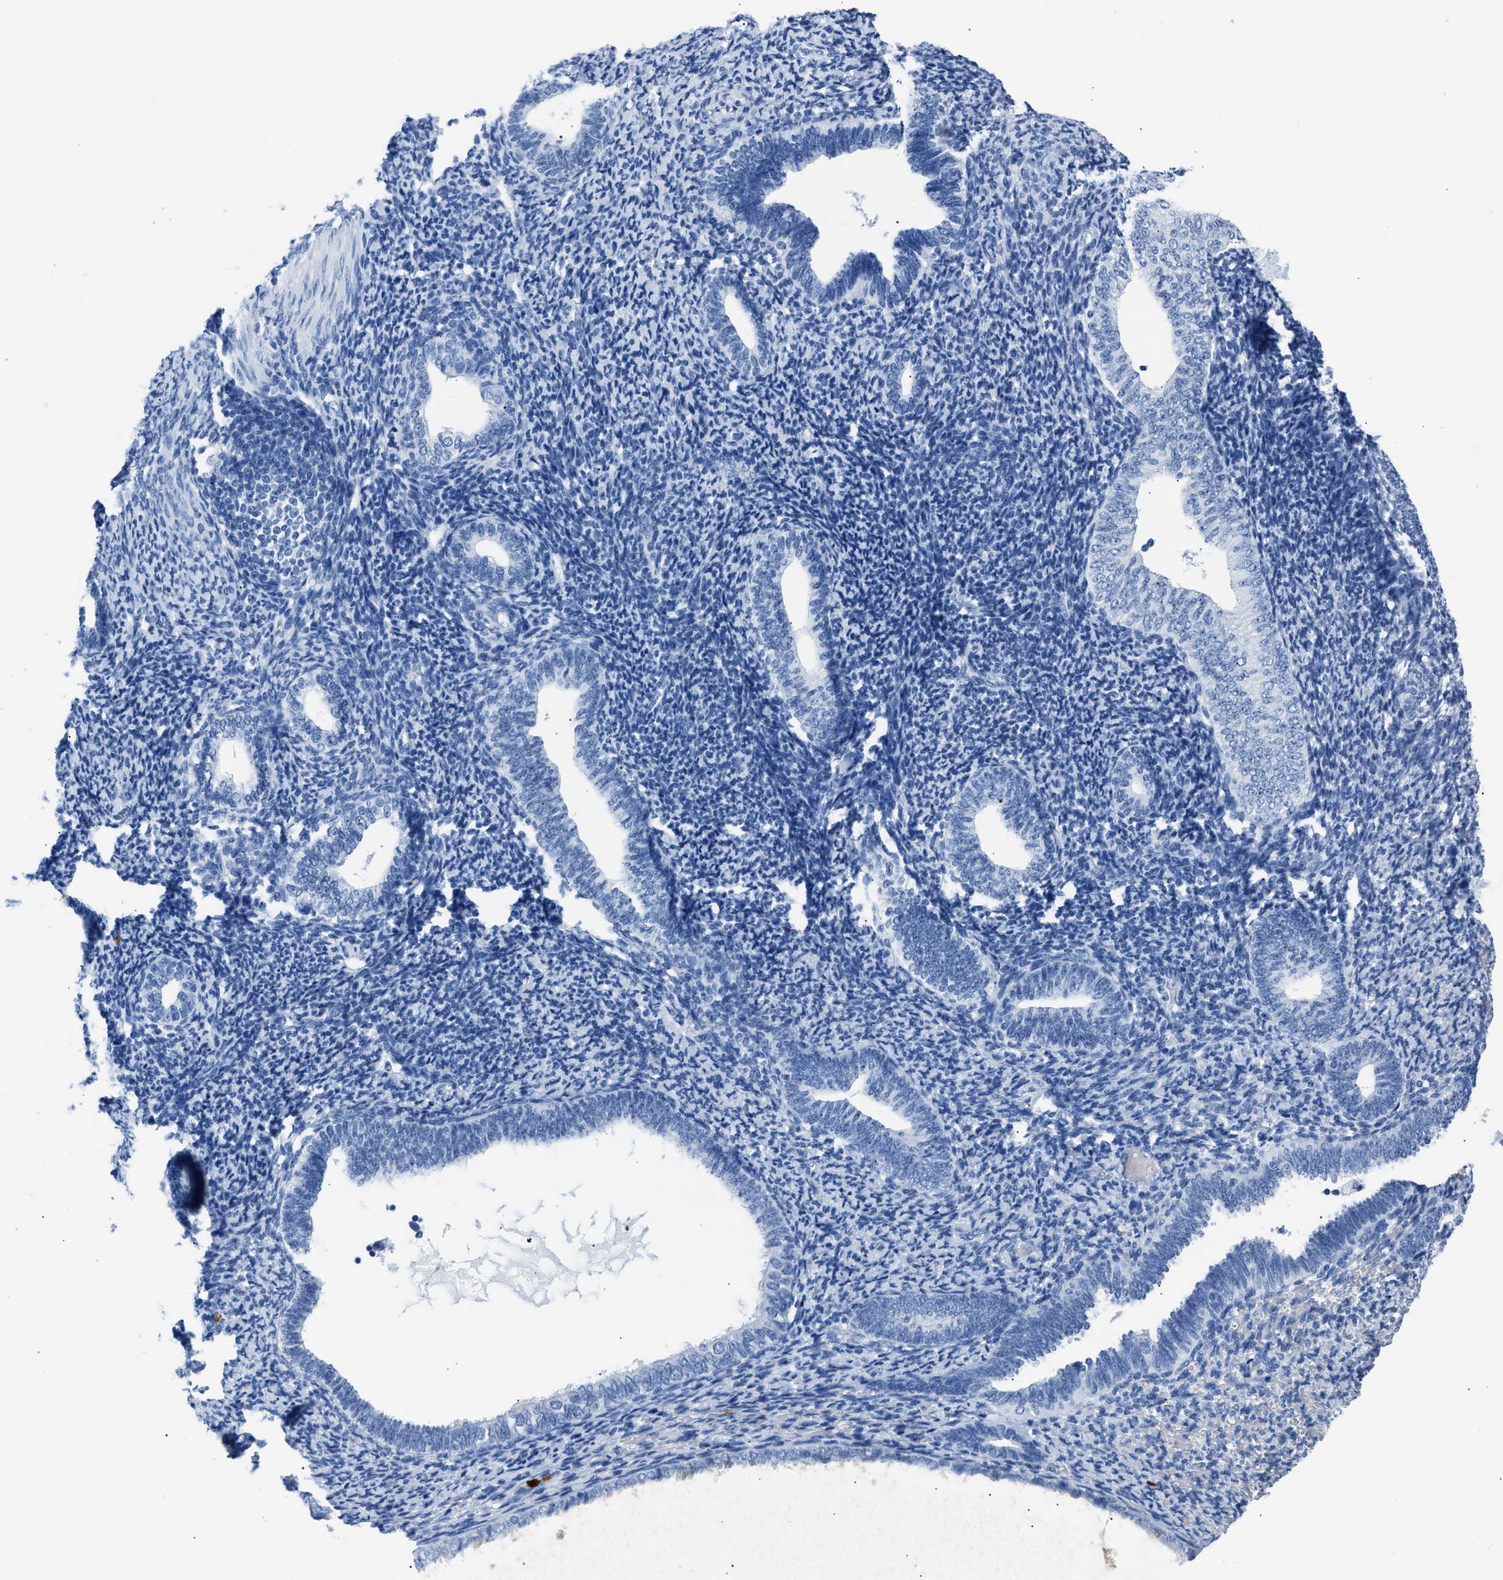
{"staining": {"intensity": "negative", "quantity": "none", "location": "none"}, "tissue": "endometrium", "cell_type": "Cells in endometrial stroma", "image_type": "normal", "snomed": [{"axis": "morphology", "description": "Normal tissue, NOS"}, {"axis": "topography", "description": "Endometrium"}], "caption": "High power microscopy photomicrograph of an immunohistochemistry (IHC) photomicrograph of benign endometrium, revealing no significant staining in cells in endometrial stroma. Nuclei are stained in blue.", "gene": "S100P", "patient": {"sex": "female", "age": 66}}